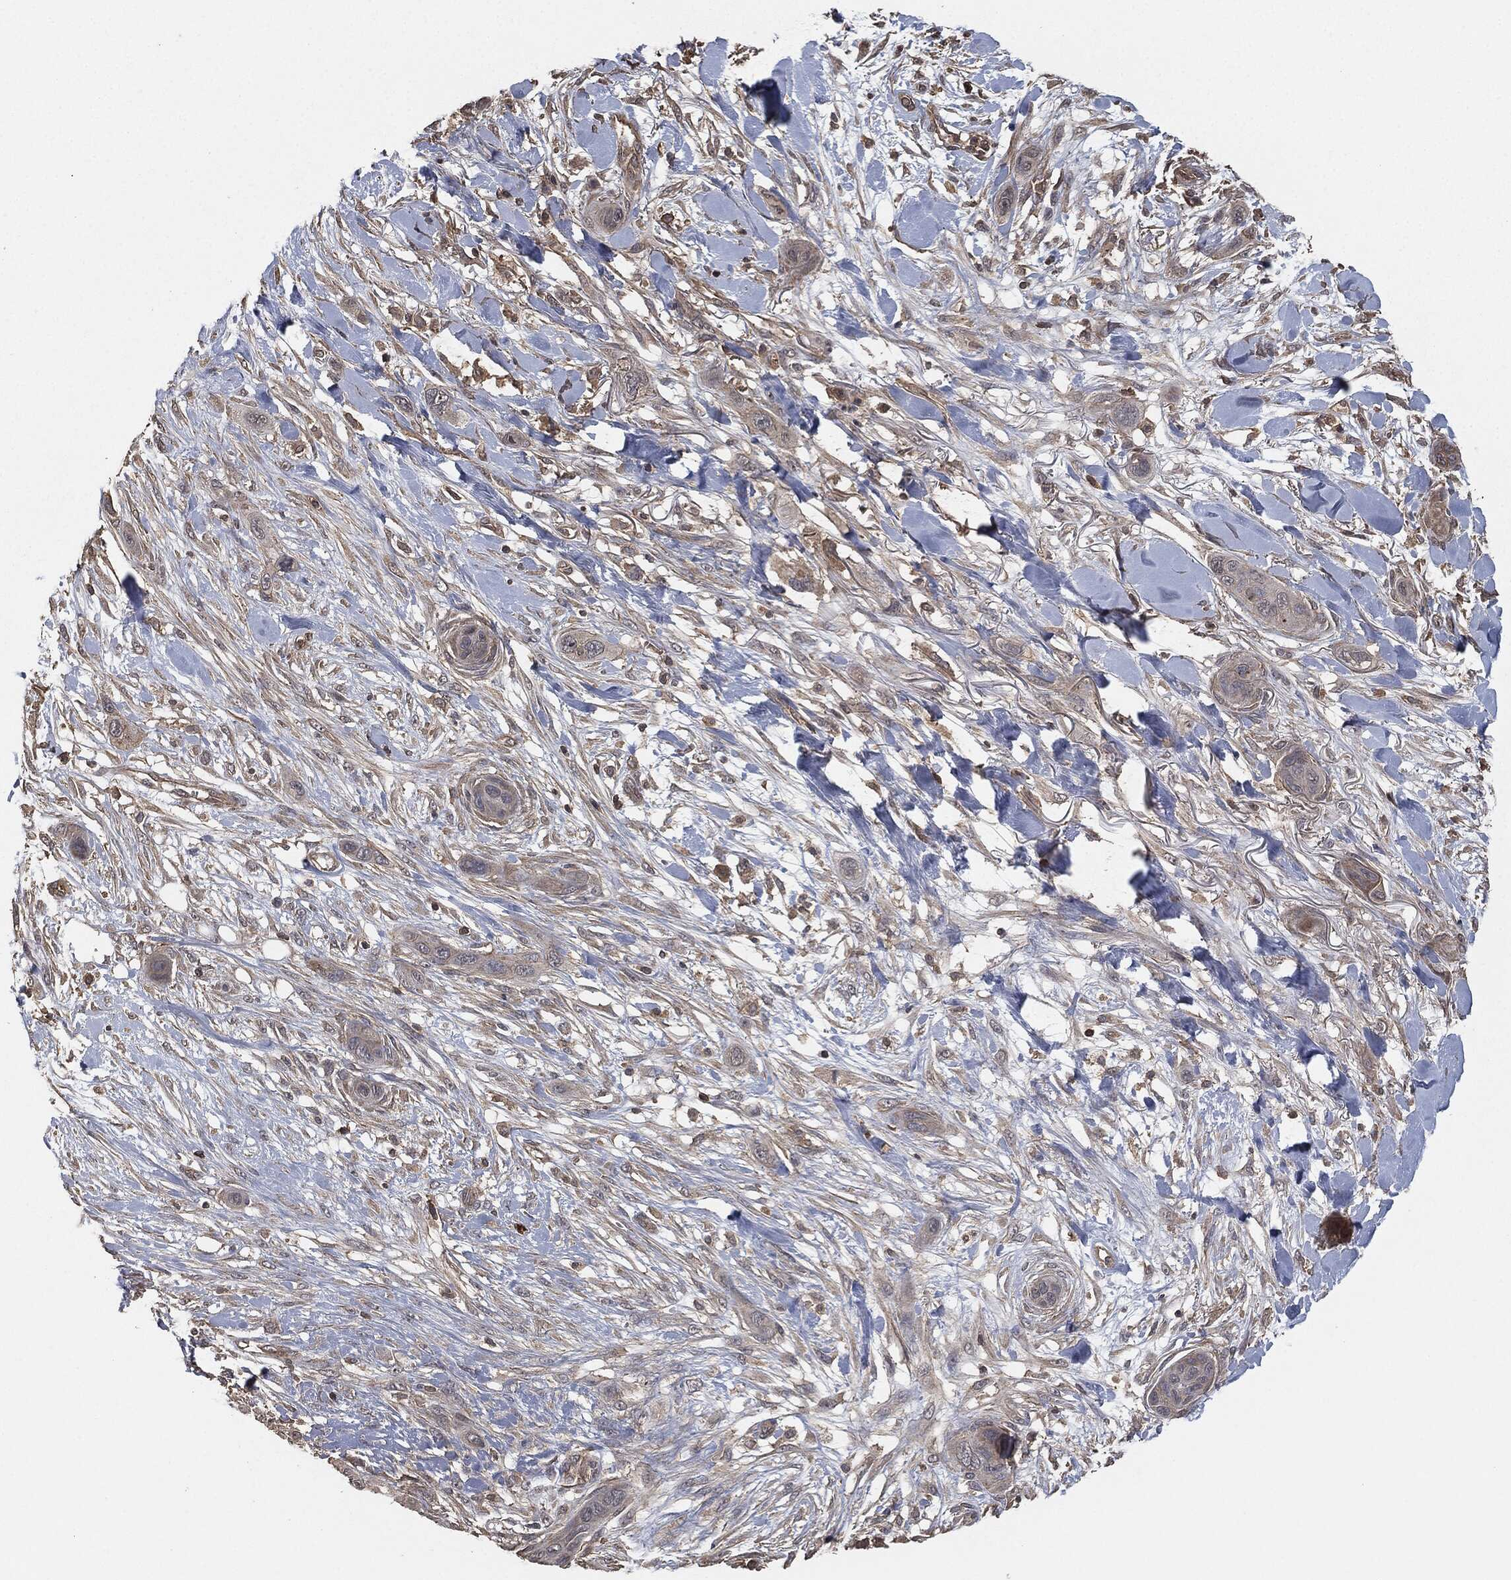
{"staining": {"intensity": "negative", "quantity": "none", "location": "none"}, "tissue": "skin cancer", "cell_type": "Tumor cells", "image_type": "cancer", "snomed": [{"axis": "morphology", "description": "Squamous cell carcinoma, NOS"}, {"axis": "topography", "description": "Skin"}], "caption": "Protein analysis of skin cancer displays no significant expression in tumor cells.", "gene": "ERBIN", "patient": {"sex": "male", "age": 78}}